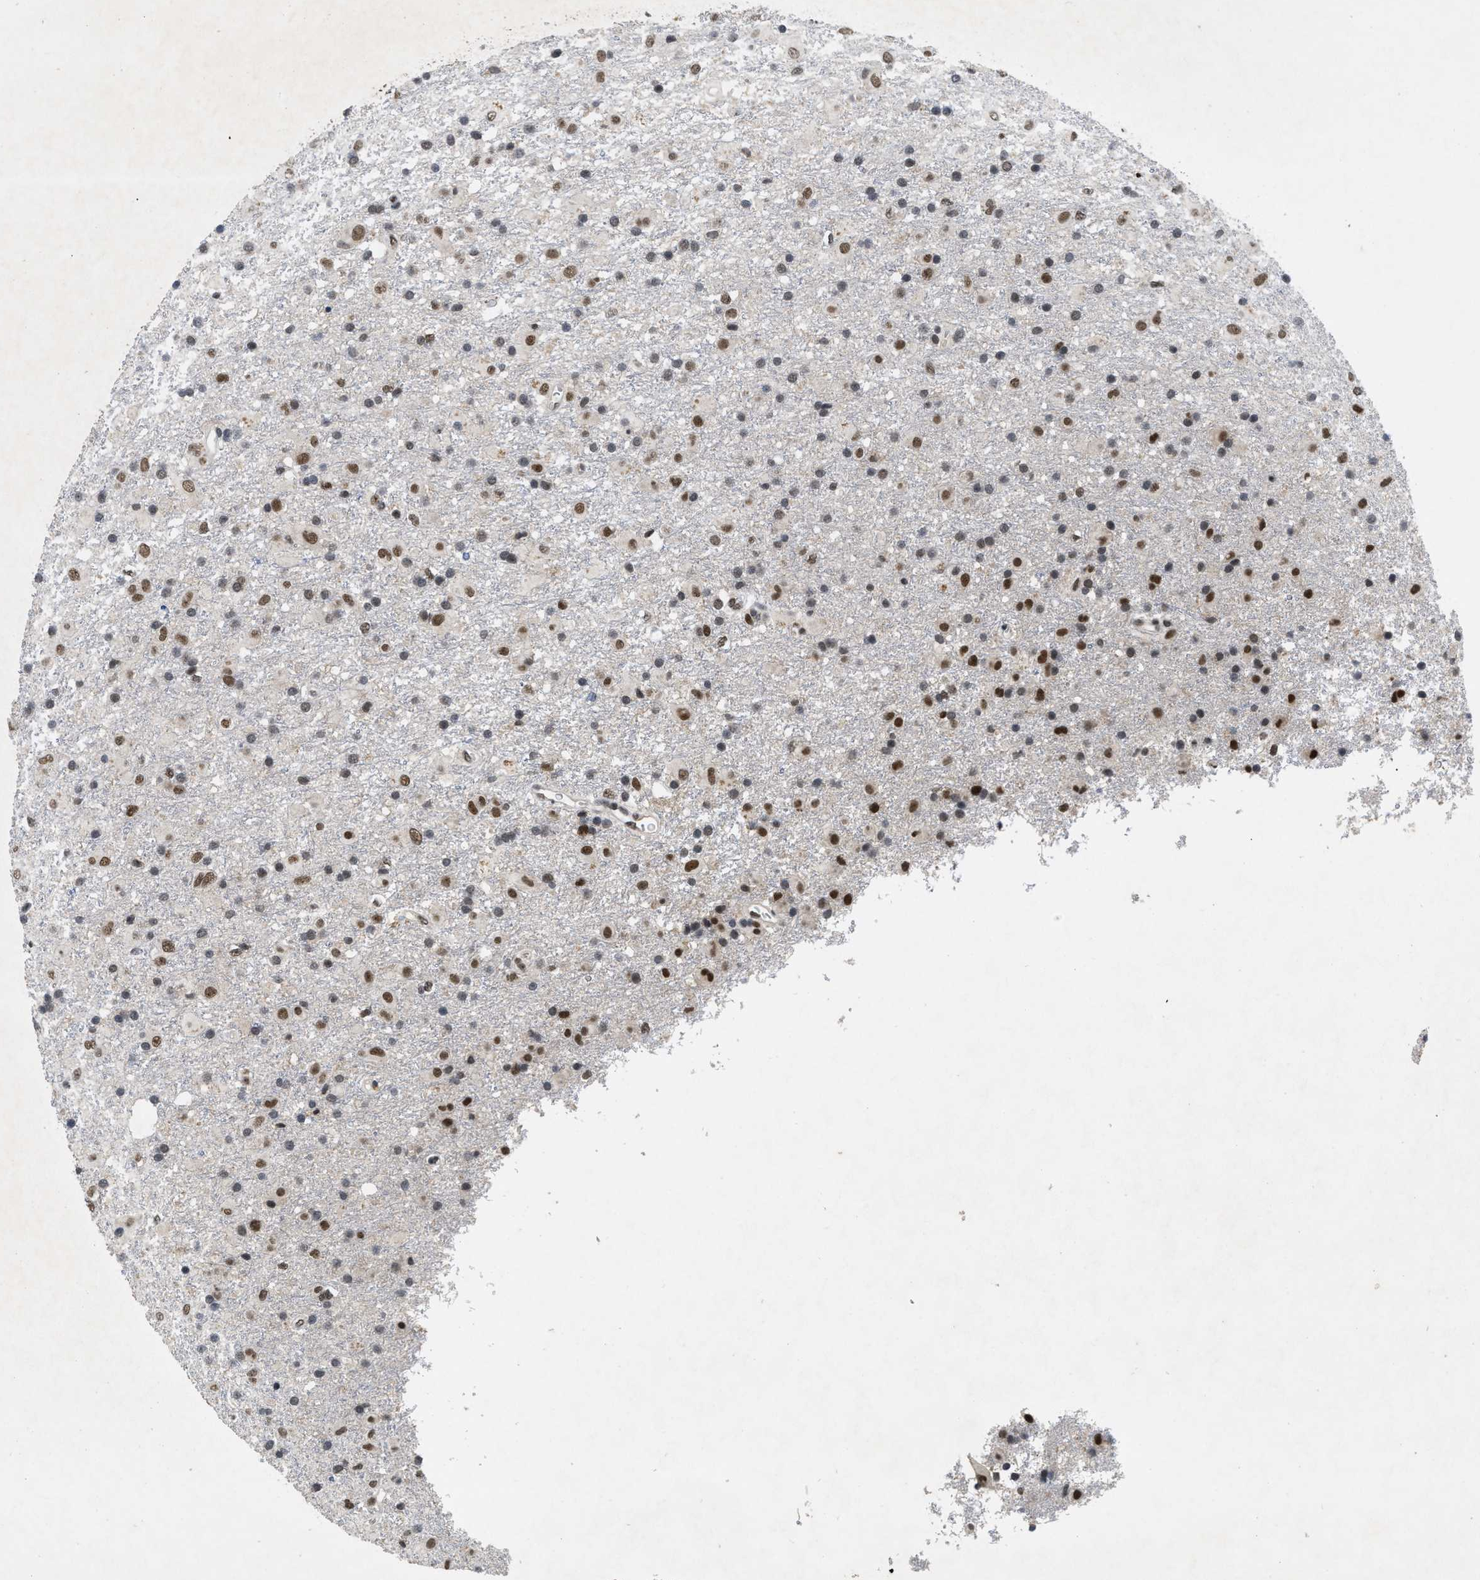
{"staining": {"intensity": "moderate", "quantity": ">75%", "location": "nuclear"}, "tissue": "glioma", "cell_type": "Tumor cells", "image_type": "cancer", "snomed": [{"axis": "morphology", "description": "Glioma, malignant, Low grade"}, {"axis": "topography", "description": "Brain"}], "caption": "Moderate nuclear expression is appreciated in about >75% of tumor cells in glioma. (DAB (3,3'-diaminobenzidine) IHC with brightfield microscopy, high magnification).", "gene": "ZNF346", "patient": {"sex": "male", "age": 65}}